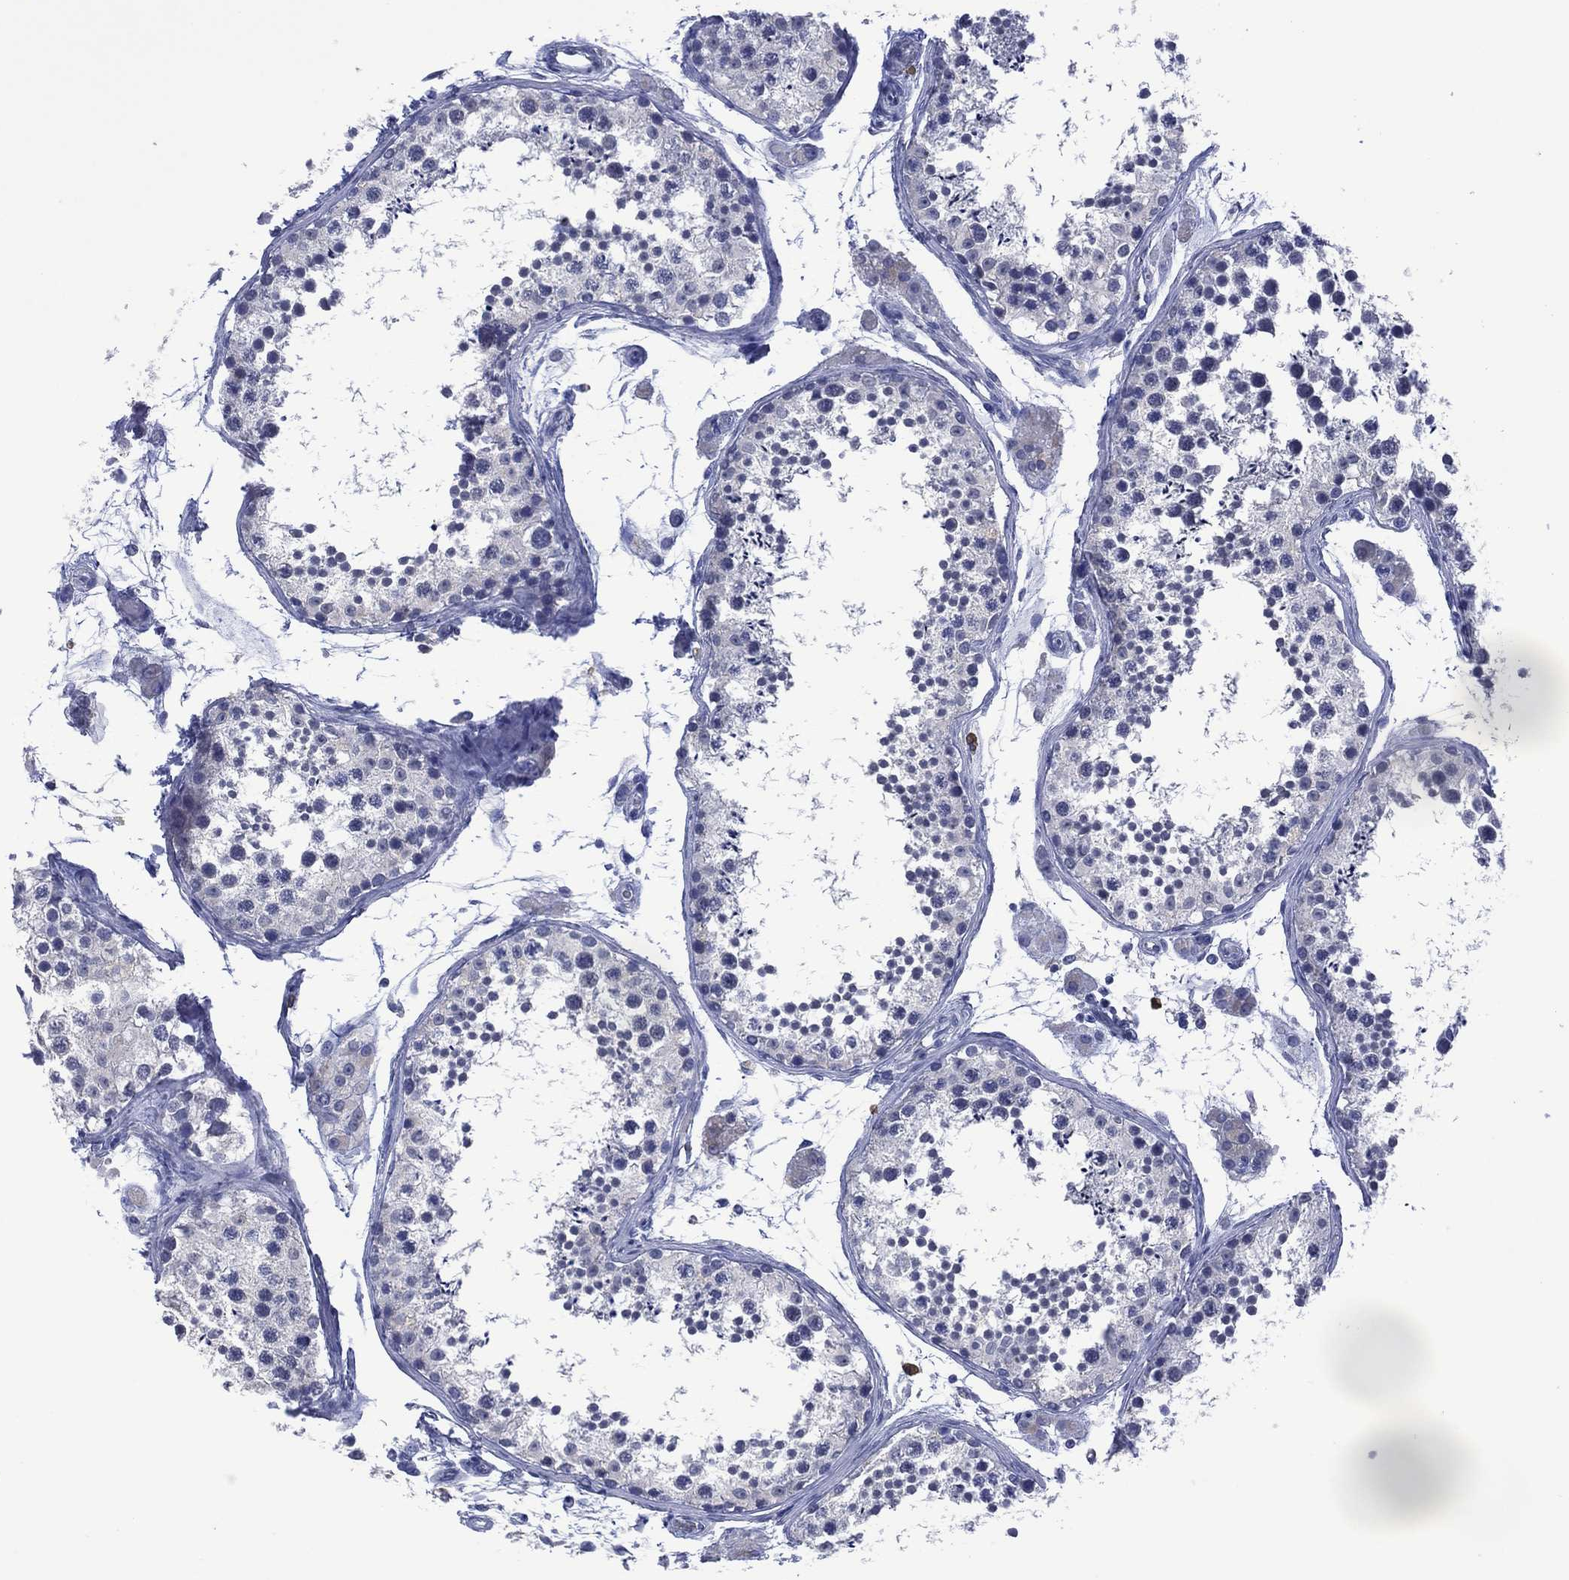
{"staining": {"intensity": "negative", "quantity": "none", "location": "none"}, "tissue": "testis", "cell_type": "Cells in seminiferous ducts", "image_type": "normal", "snomed": [{"axis": "morphology", "description": "Normal tissue, NOS"}, {"axis": "topography", "description": "Testis"}], "caption": "Immunohistochemistry (IHC) micrograph of normal human testis stained for a protein (brown), which reveals no positivity in cells in seminiferous ducts. Brightfield microscopy of IHC stained with DAB (brown) and hematoxylin (blue), captured at high magnification.", "gene": "ASB10", "patient": {"sex": "male", "age": 41}}